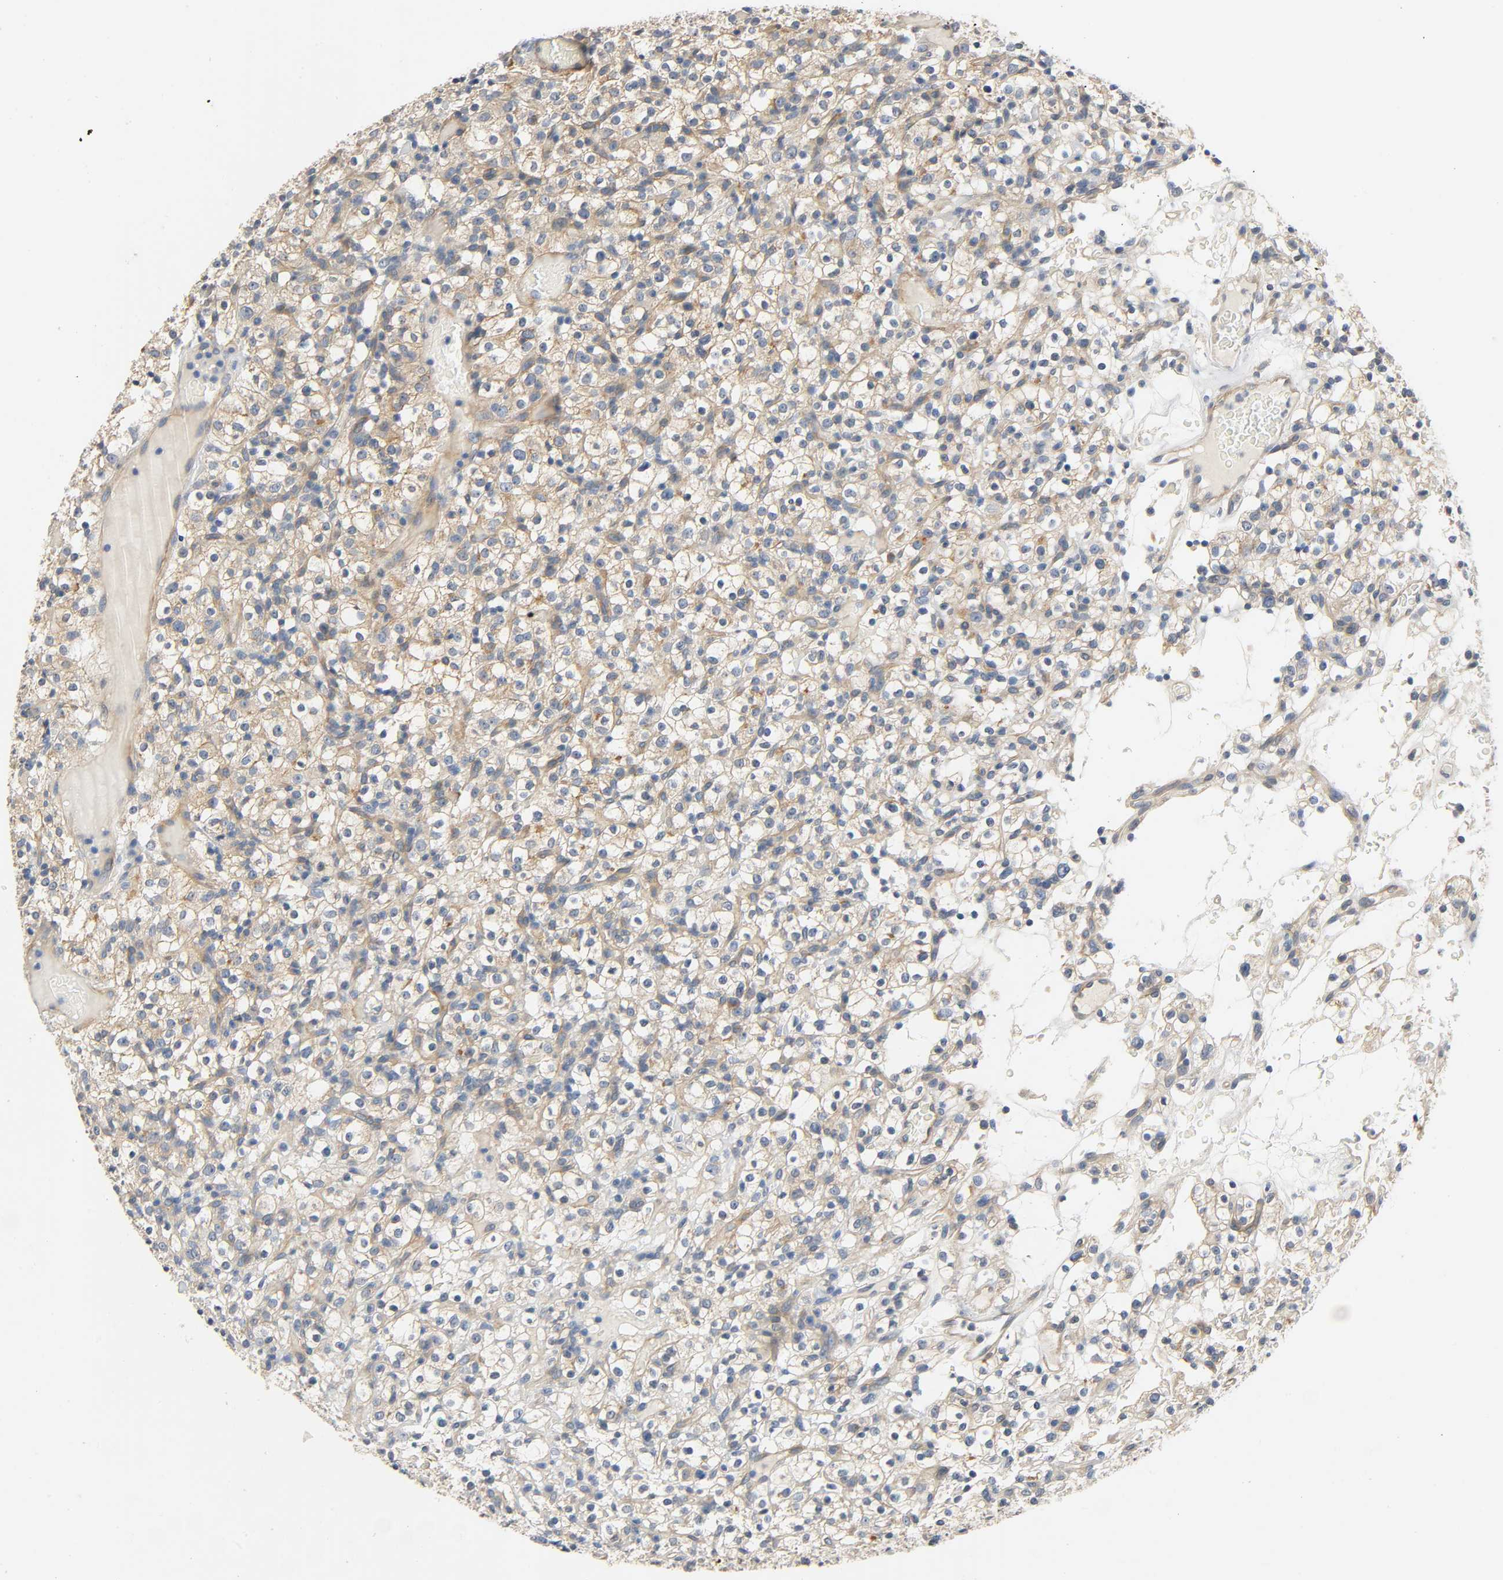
{"staining": {"intensity": "moderate", "quantity": ">75%", "location": "cytoplasmic/membranous"}, "tissue": "renal cancer", "cell_type": "Tumor cells", "image_type": "cancer", "snomed": [{"axis": "morphology", "description": "Normal tissue, NOS"}, {"axis": "morphology", "description": "Adenocarcinoma, NOS"}, {"axis": "topography", "description": "Kidney"}], "caption": "High-magnification brightfield microscopy of renal cancer stained with DAB (brown) and counterstained with hematoxylin (blue). tumor cells exhibit moderate cytoplasmic/membranous positivity is identified in about>75% of cells.", "gene": "ARPC1A", "patient": {"sex": "female", "age": 72}}